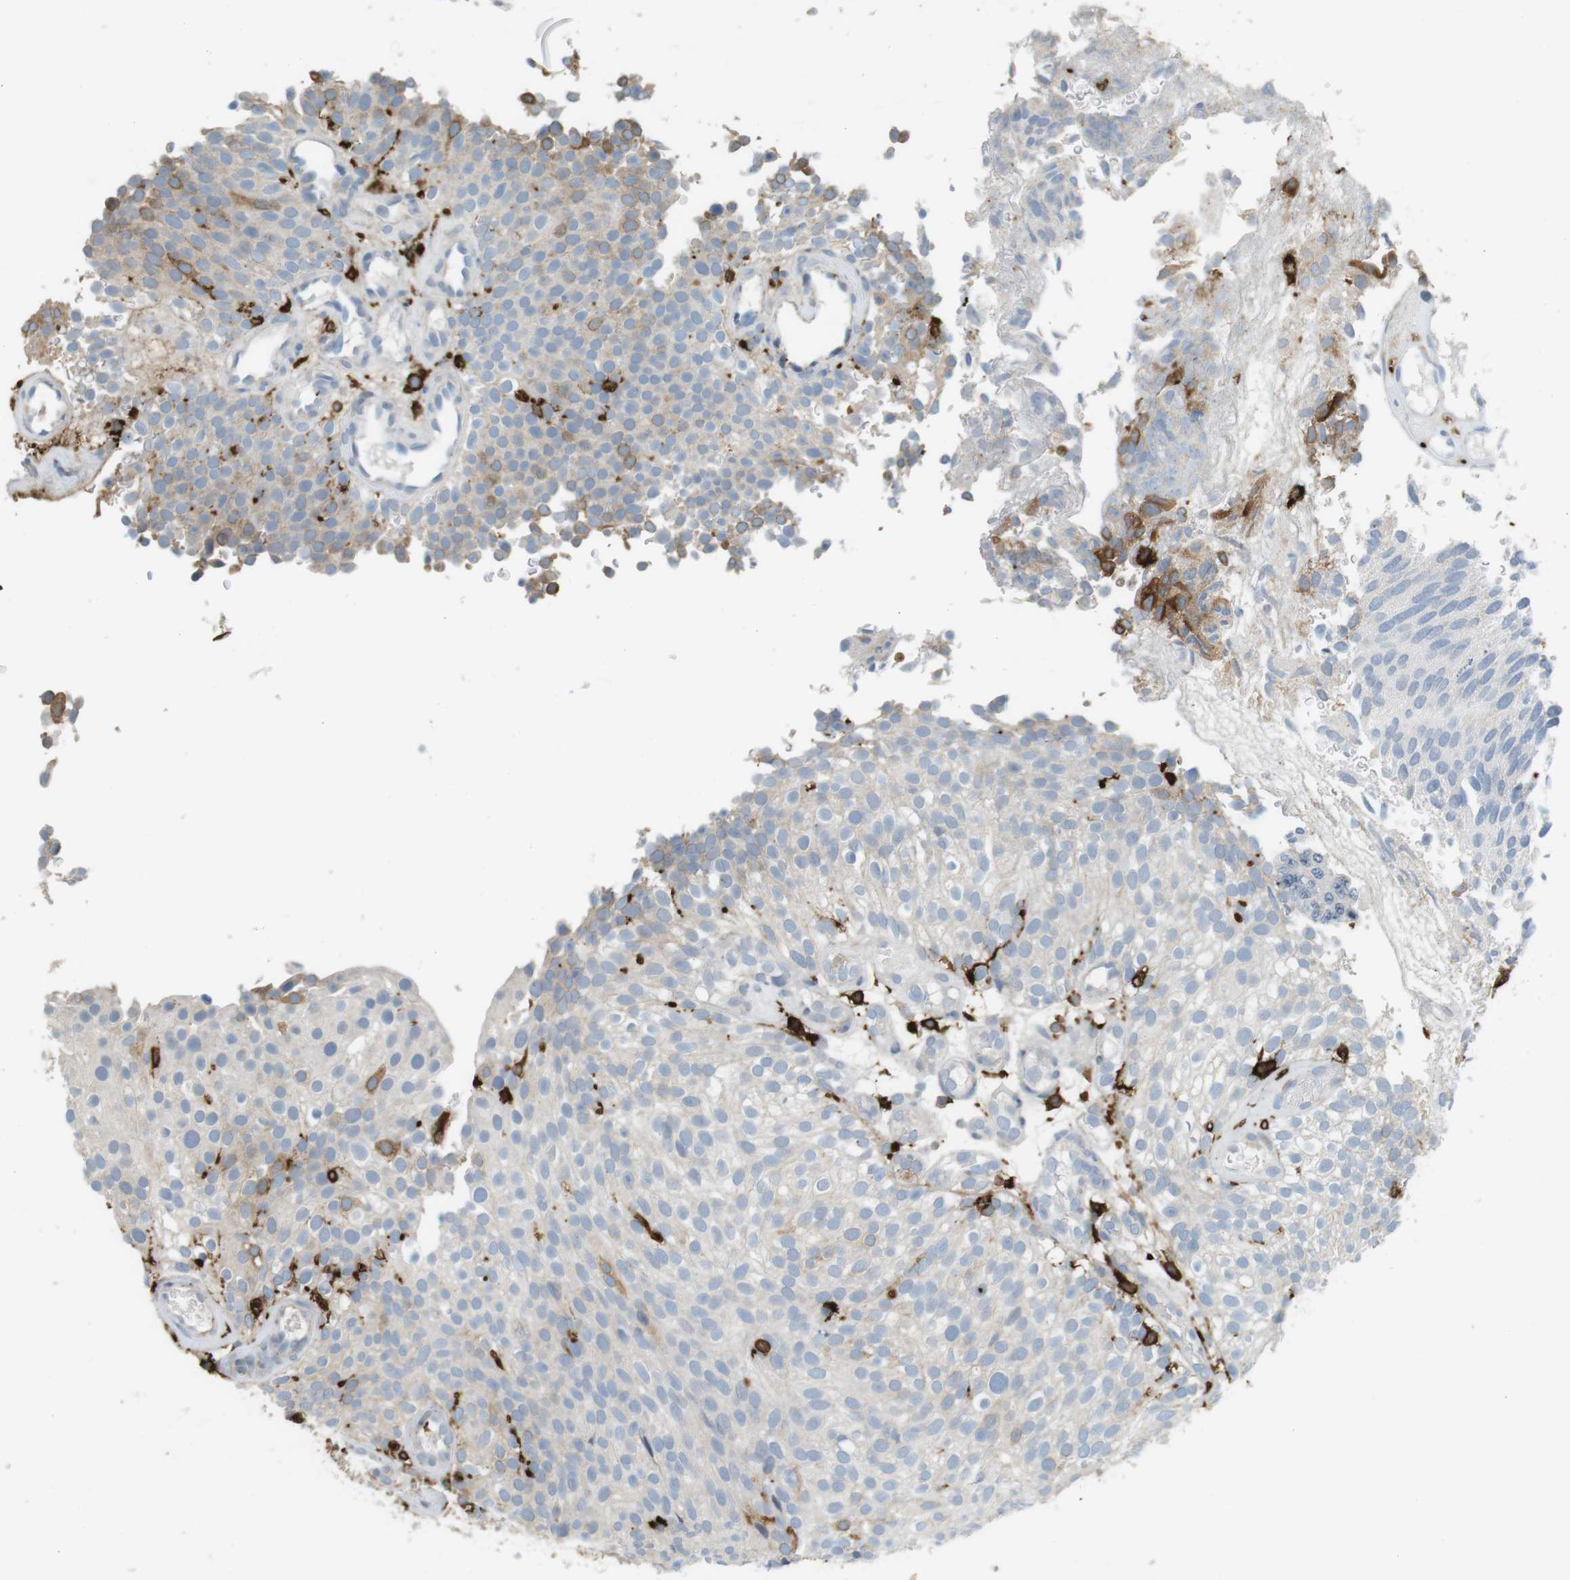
{"staining": {"intensity": "weak", "quantity": "<25%", "location": "cytoplasmic/membranous"}, "tissue": "urothelial cancer", "cell_type": "Tumor cells", "image_type": "cancer", "snomed": [{"axis": "morphology", "description": "Urothelial carcinoma, Low grade"}, {"axis": "topography", "description": "Urinary bladder"}], "caption": "Tumor cells show no significant protein expression in low-grade urothelial carcinoma.", "gene": "HLA-DRA", "patient": {"sex": "male", "age": 78}}